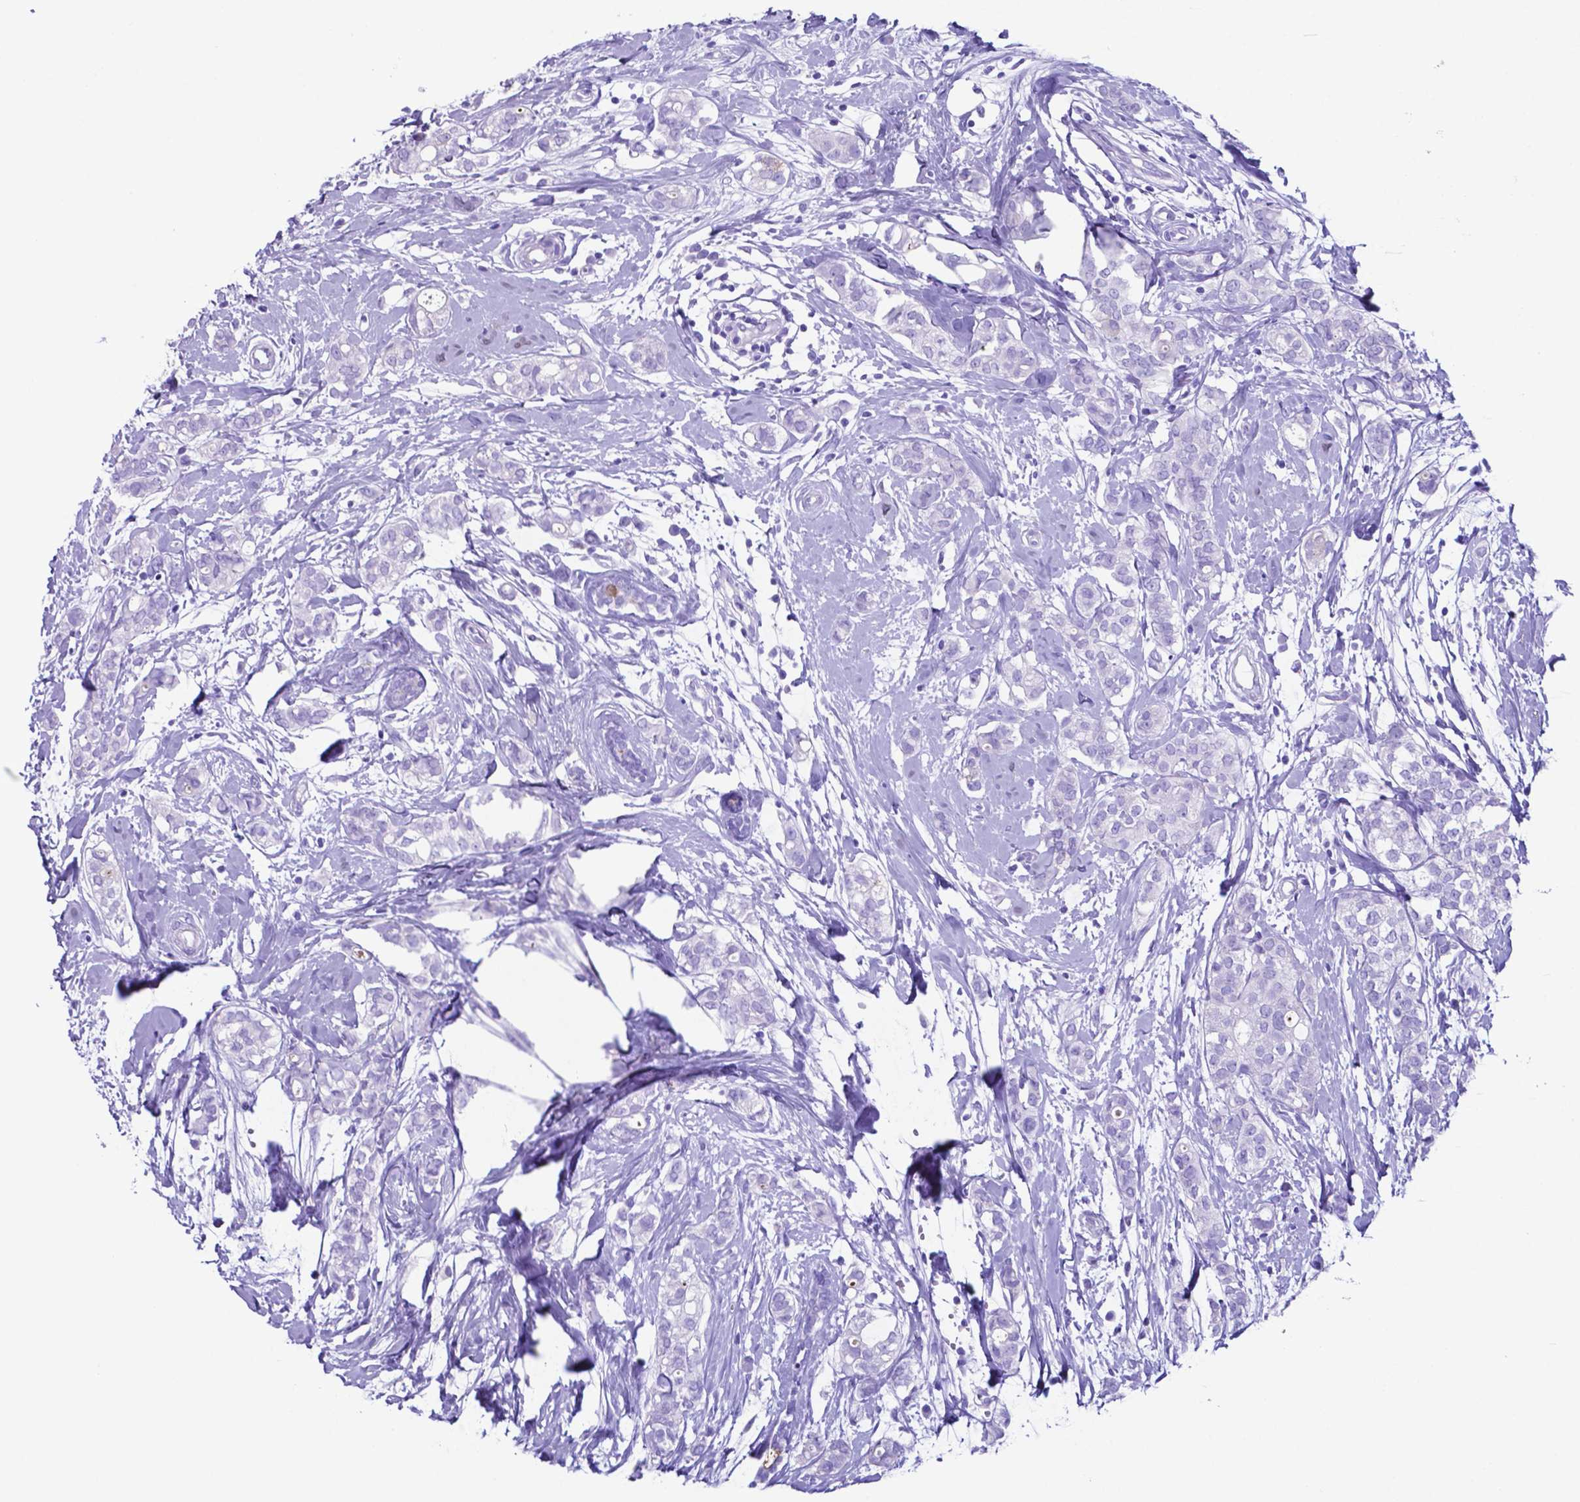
{"staining": {"intensity": "negative", "quantity": "none", "location": "none"}, "tissue": "breast cancer", "cell_type": "Tumor cells", "image_type": "cancer", "snomed": [{"axis": "morphology", "description": "Duct carcinoma"}, {"axis": "topography", "description": "Breast"}], "caption": "Micrograph shows no protein expression in tumor cells of breast cancer tissue.", "gene": "DNAAF8", "patient": {"sex": "female", "age": 40}}